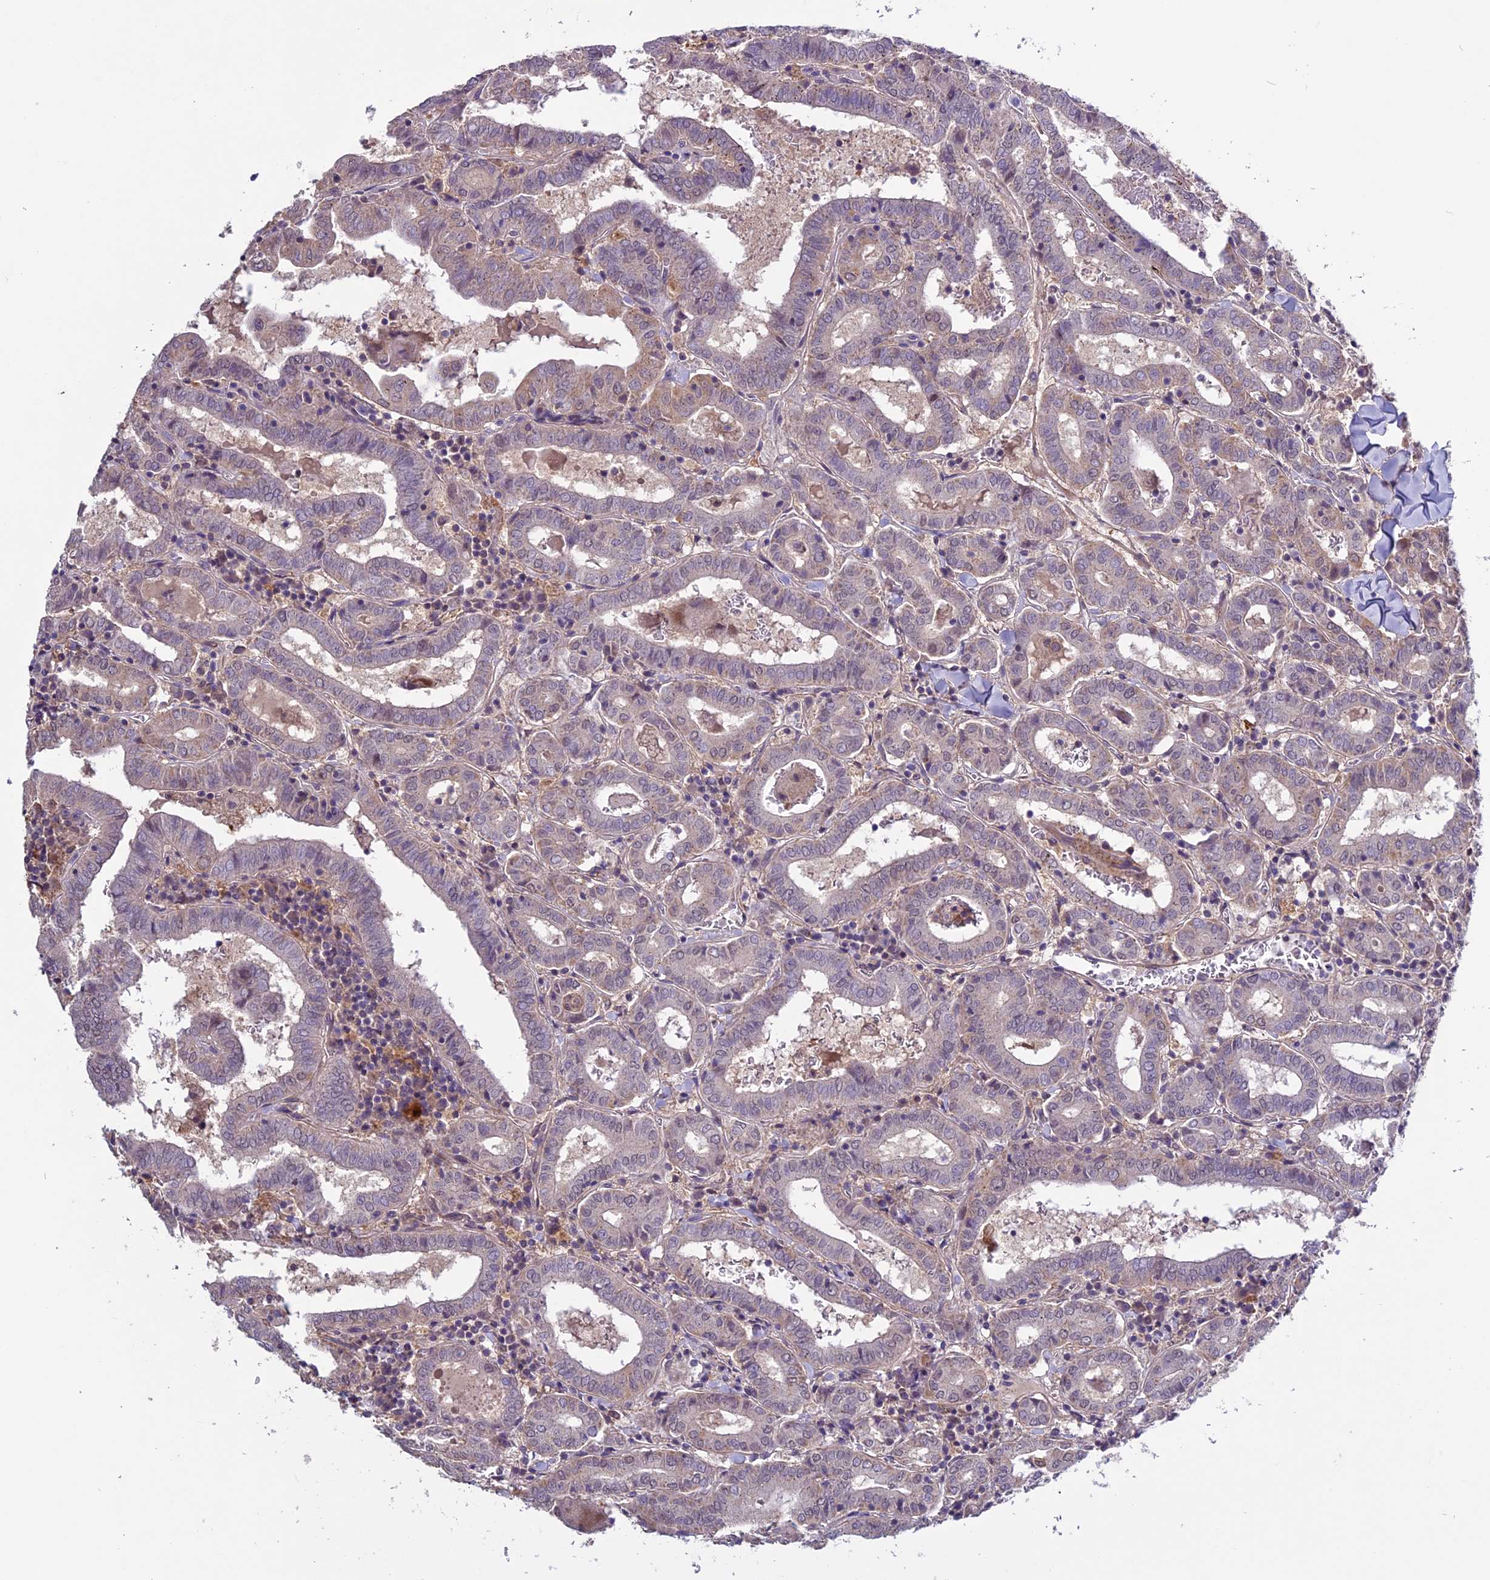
{"staining": {"intensity": "negative", "quantity": "none", "location": "none"}, "tissue": "thyroid cancer", "cell_type": "Tumor cells", "image_type": "cancer", "snomed": [{"axis": "morphology", "description": "Papillary adenocarcinoma, NOS"}, {"axis": "topography", "description": "Thyroid gland"}], "caption": "A micrograph of human thyroid papillary adenocarcinoma is negative for staining in tumor cells.", "gene": "C3orf70", "patient": {"sex": "female", "age": 72}}